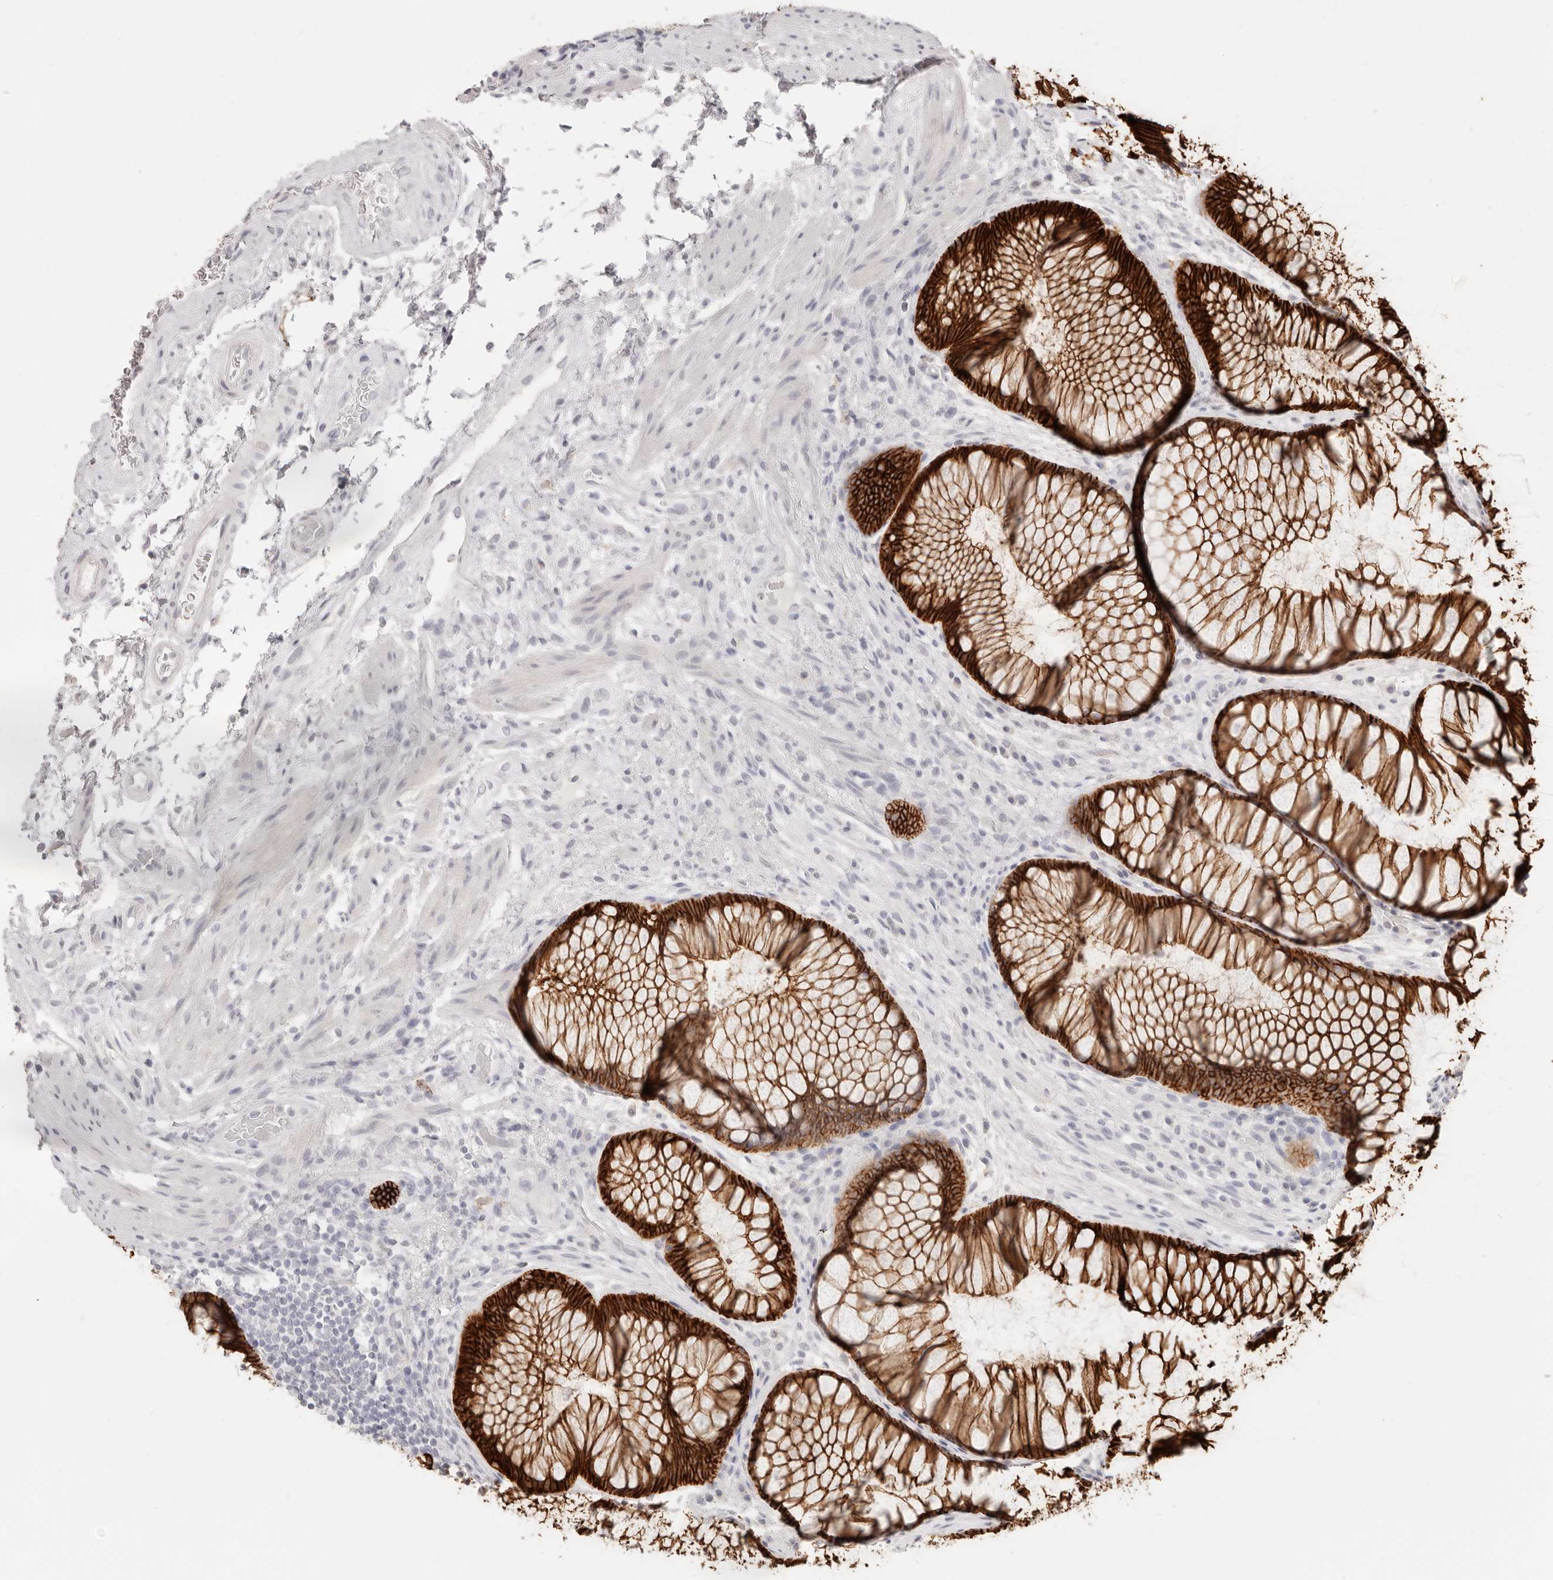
{"staining": {"intensity": "strong", "quantity": ">75%", "location": "cytoplasmic/membranous"}, "tissue": "rectum", "cell_type": "Glandular cells", "image_type": "normal", "snomed": [{"axis": "morphology", "description": "Normal tissue, NOS"}, {"axis": "topography", "description": "Rectum"}], "caption": "Glandular cells demonstrate high levels of strong cytoplasmic/membranous expression in approximately >75% of cells in unremarkable rectum. The staining was performed using DAB (3,3'-diaminobenzidine) to visualize the protein expression in brown, while the nuclei were stained in blue with hematoxylin (Magnification: 20x).", "gene": "EPCAM", "patient": {"sex": "male", "age": 51}}